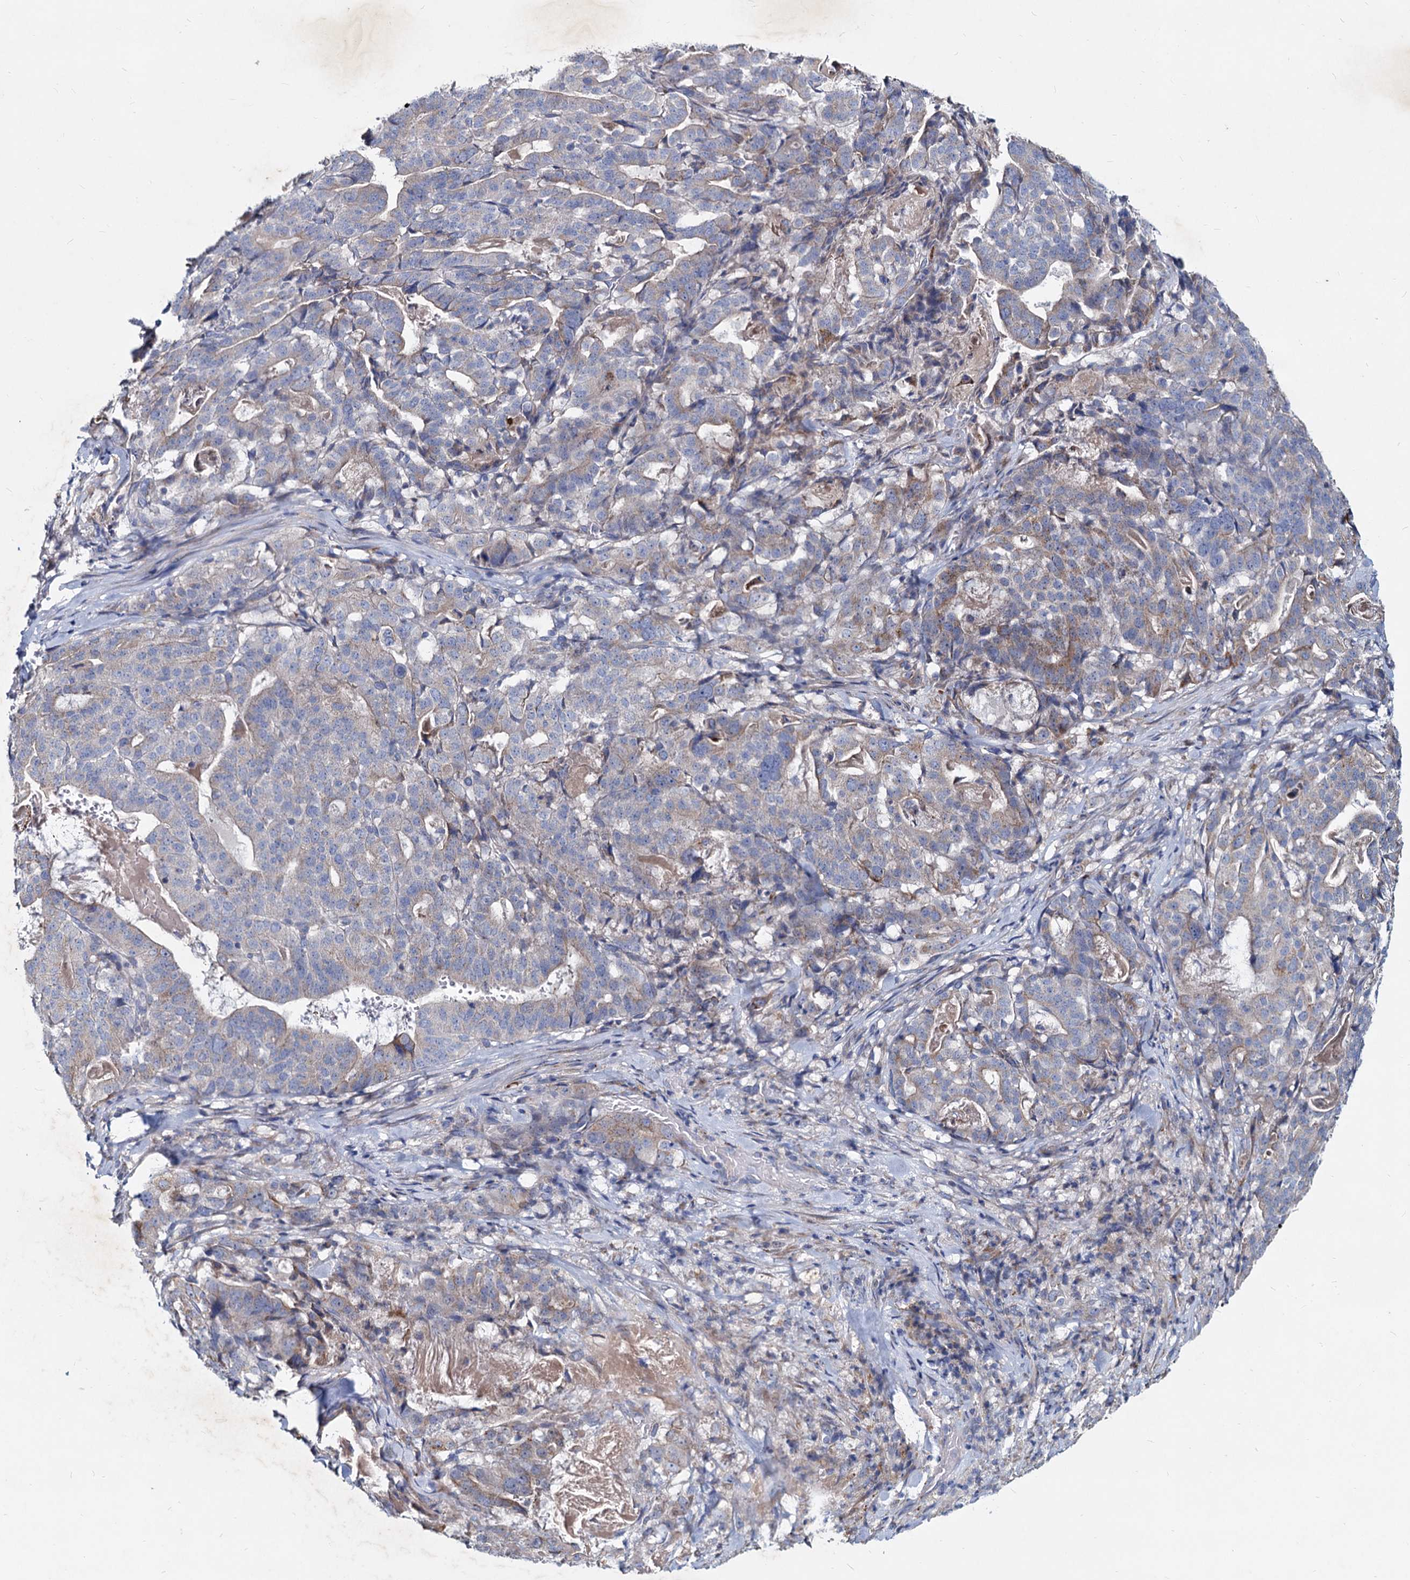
{"staining": {"intensity": "weak", "quantity": "<25%", "location": "cytoplasmic/membranous"}, "tissue": "stomach cancer", "cell_type": "Tumor cells", "image_type": "cancer", "snomed": [{"axis": "morphology", "description": "Adenocarcinoma, NOS"}, {"axis": "topography", "description": "Stomach"}], "caption": "Tumor cells are negative for protein expression in human stomach cancer.", "gene": "AGBL4", "patient": {"sex": "male", "age": 48}}